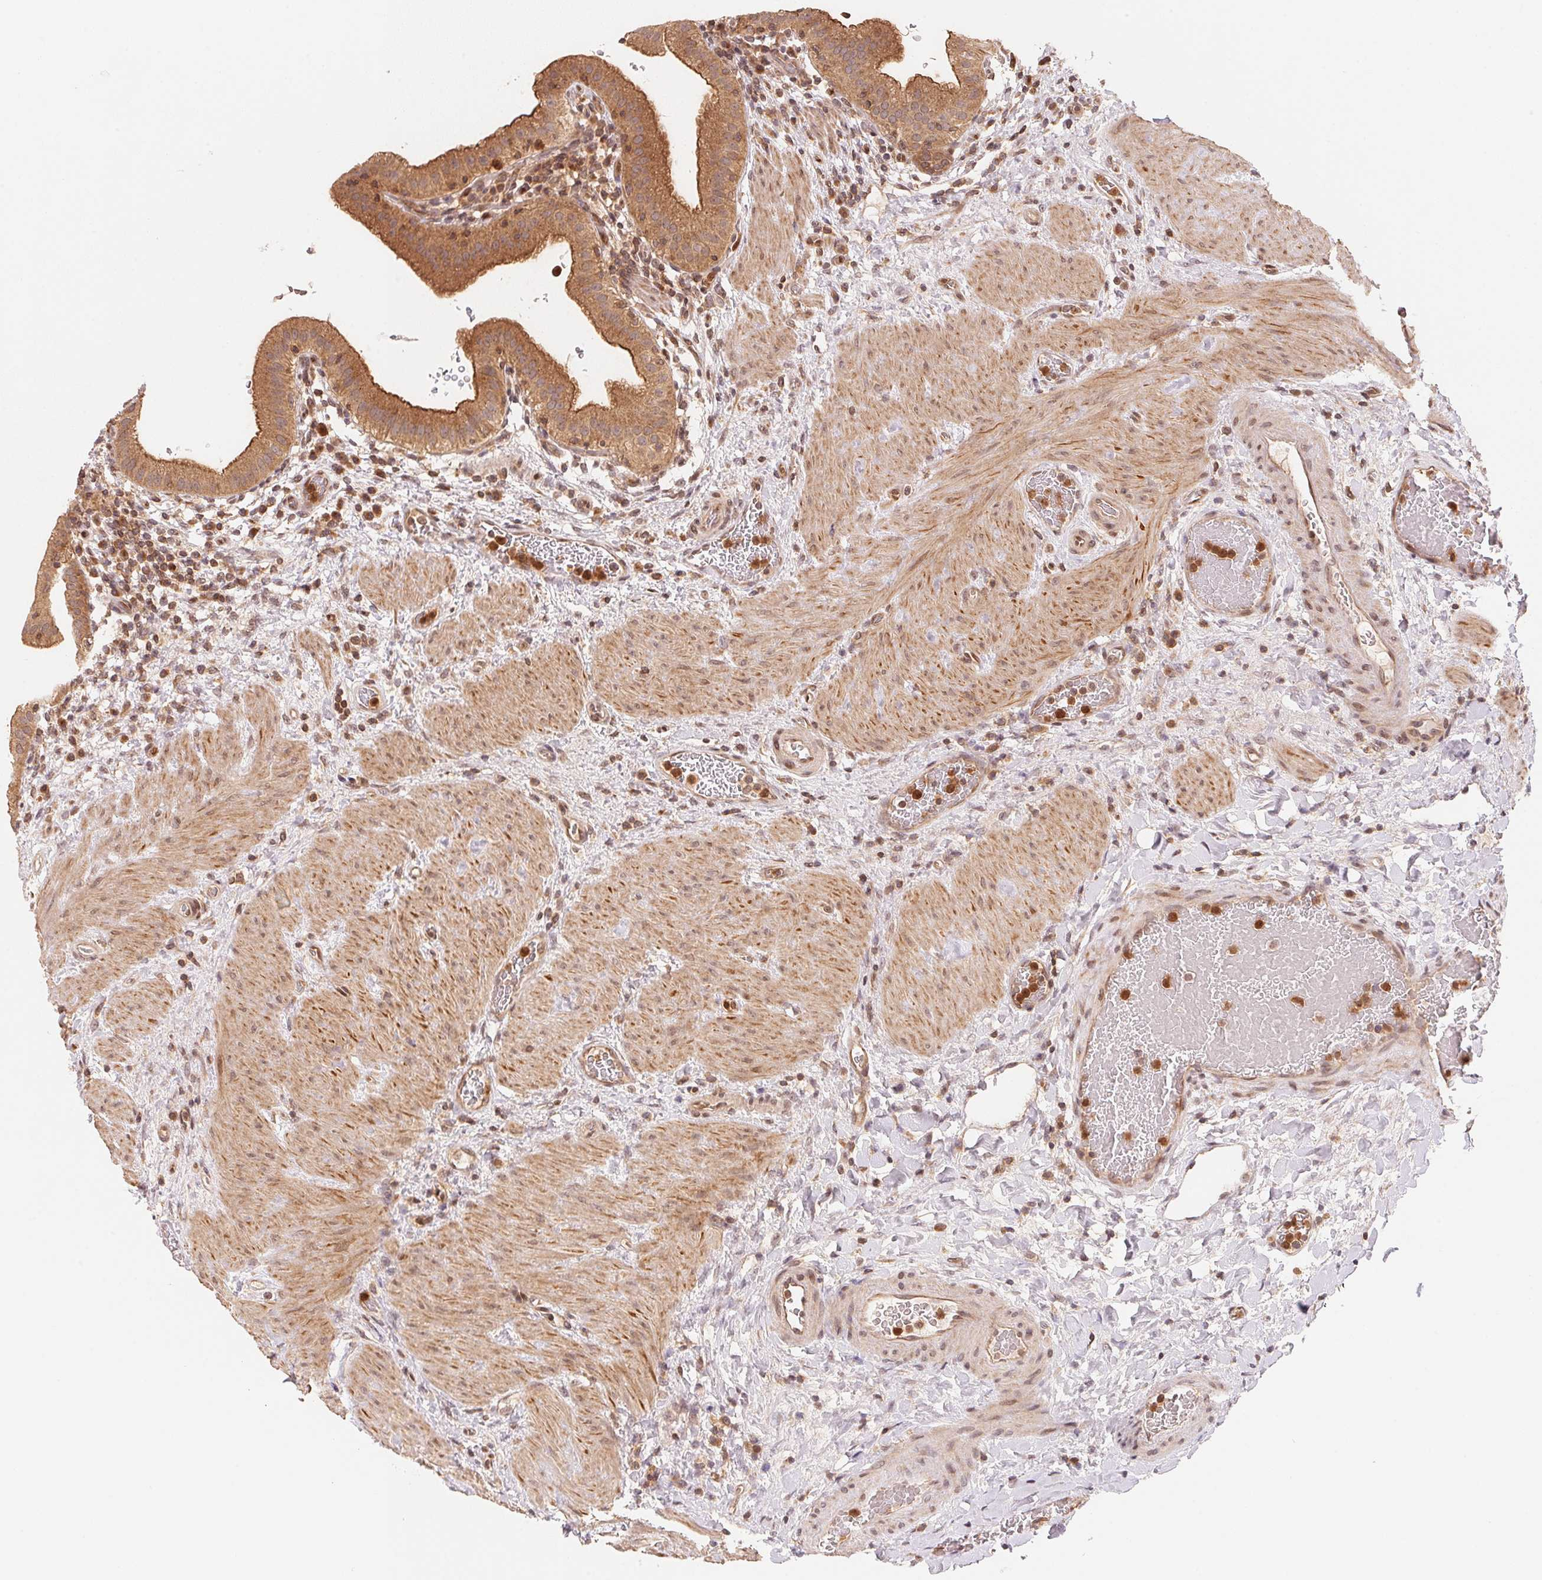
{"staining": {"intensity": "moderate", "quantity": ">75%", "location": "cytoplasmic/membranous,nuclear"}, "tissue": "gallbladder", "cell_type": "Glandular cells", "image_type": "normal", "snomed": [{"axis": "morphology", "description": "Normal tissue, NOS"}, {"axis": "topography", "description": "Gallbladder"}], "caption": "Protein expression analysis of normal gallbladder exhibits moderate cytoplasmic/membranous,nuclear positivity in approximately >75% of glandular cells.", "gene": "CCDC102B", "patient": {"sex": "male", "age": 26}}